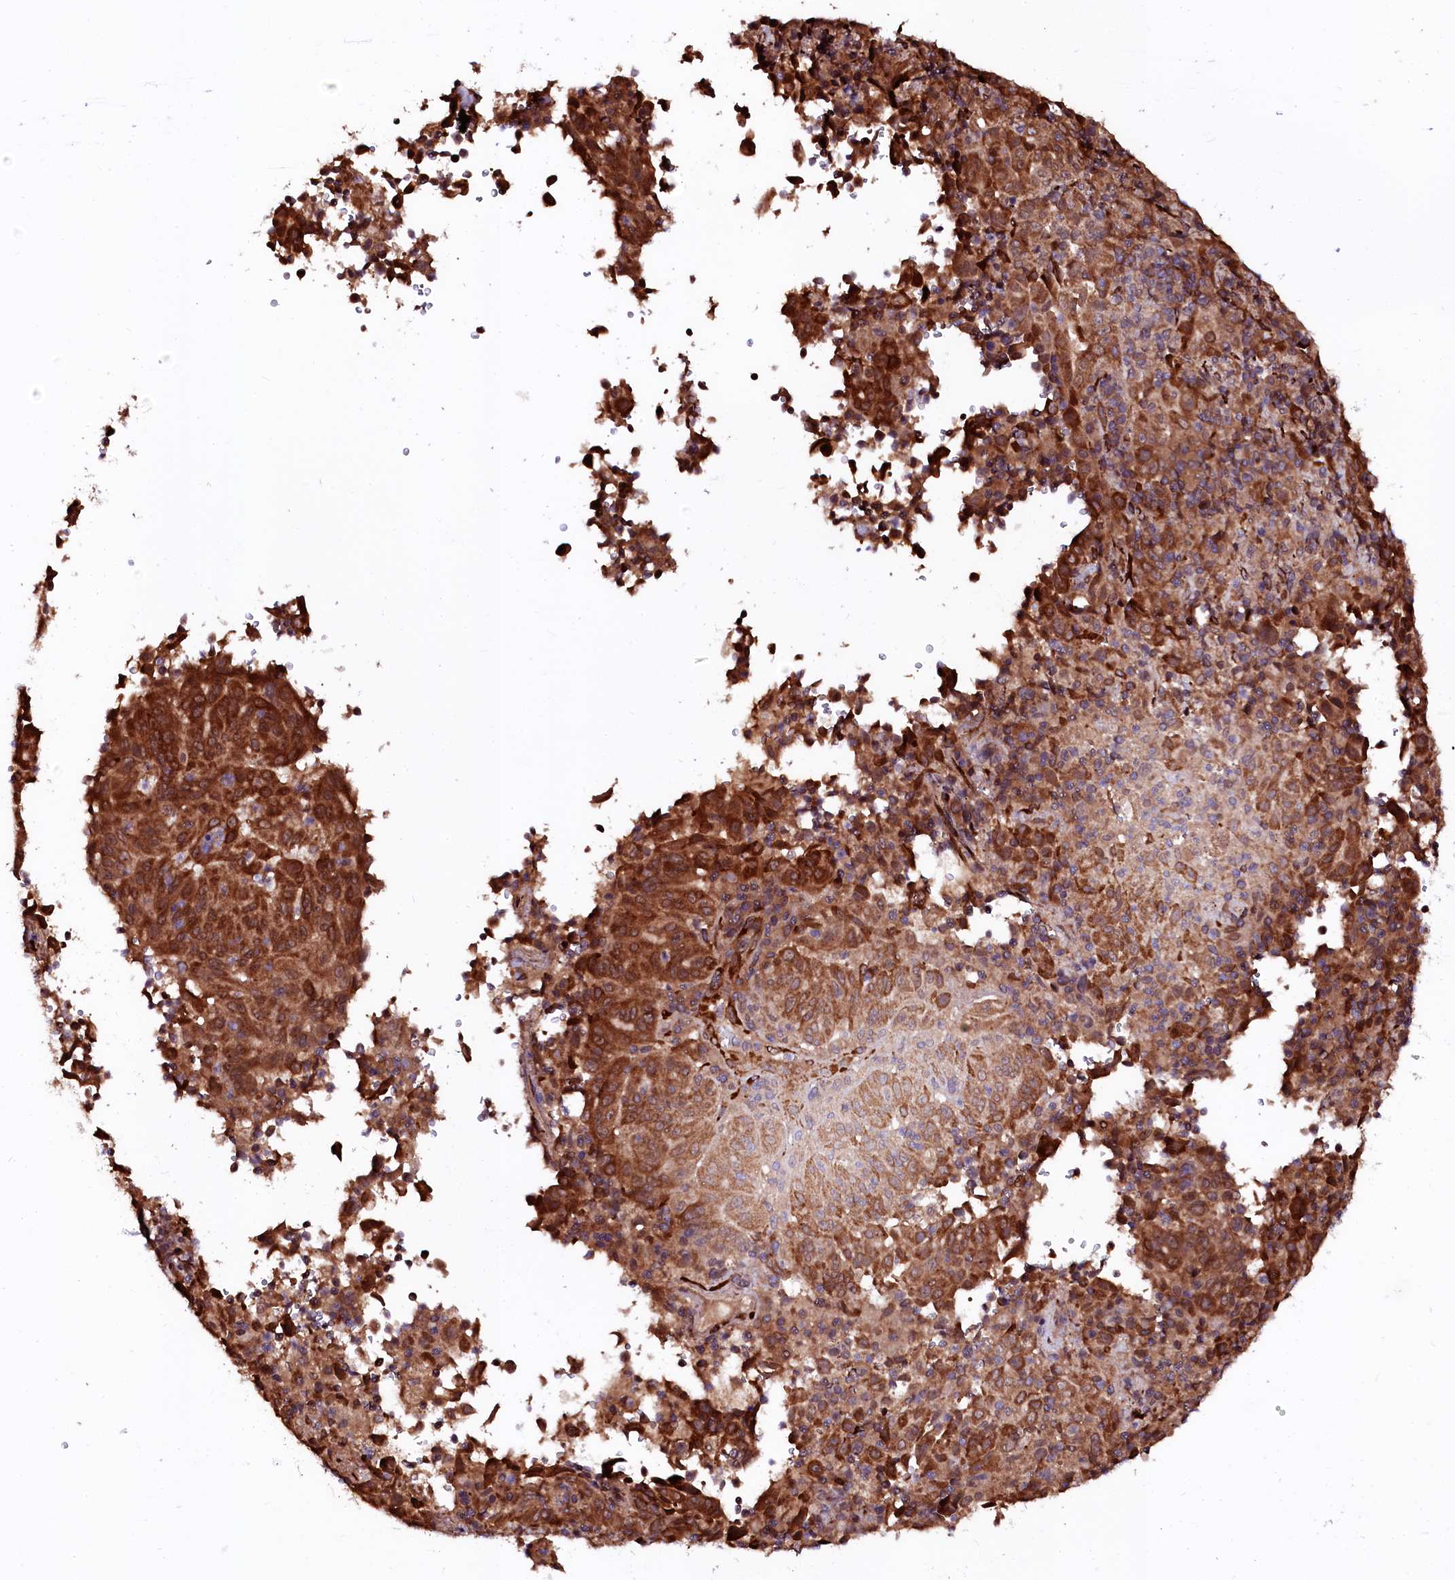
{"staining": {"intensity": "strong", "quantity": ">75%", "location": "cytoplasmic/membranous"}, "tissue": "pancreatic cancer", "cell_type": "Tumor cells", "image_type": "cancer", "snomed": [{"axis": "morphology", "description": "Adenocarcinoma, NOS"}, {"axis": "topography", "description": "Pancreas"}], "caption": "High-power microscopy captured an immunohistochemistry (IHC) micrograph of pancreatic cancer (adenocarcinoma), revealing strong cytoplasmic/membranous staining in about >75% of tumor cells. (DAB (3,3'-diaminobenzidine) IHC with brightfield microscopy, high magnification).", "gene": "N4BP1", "patient": {"sex": "male", "age": 51}}